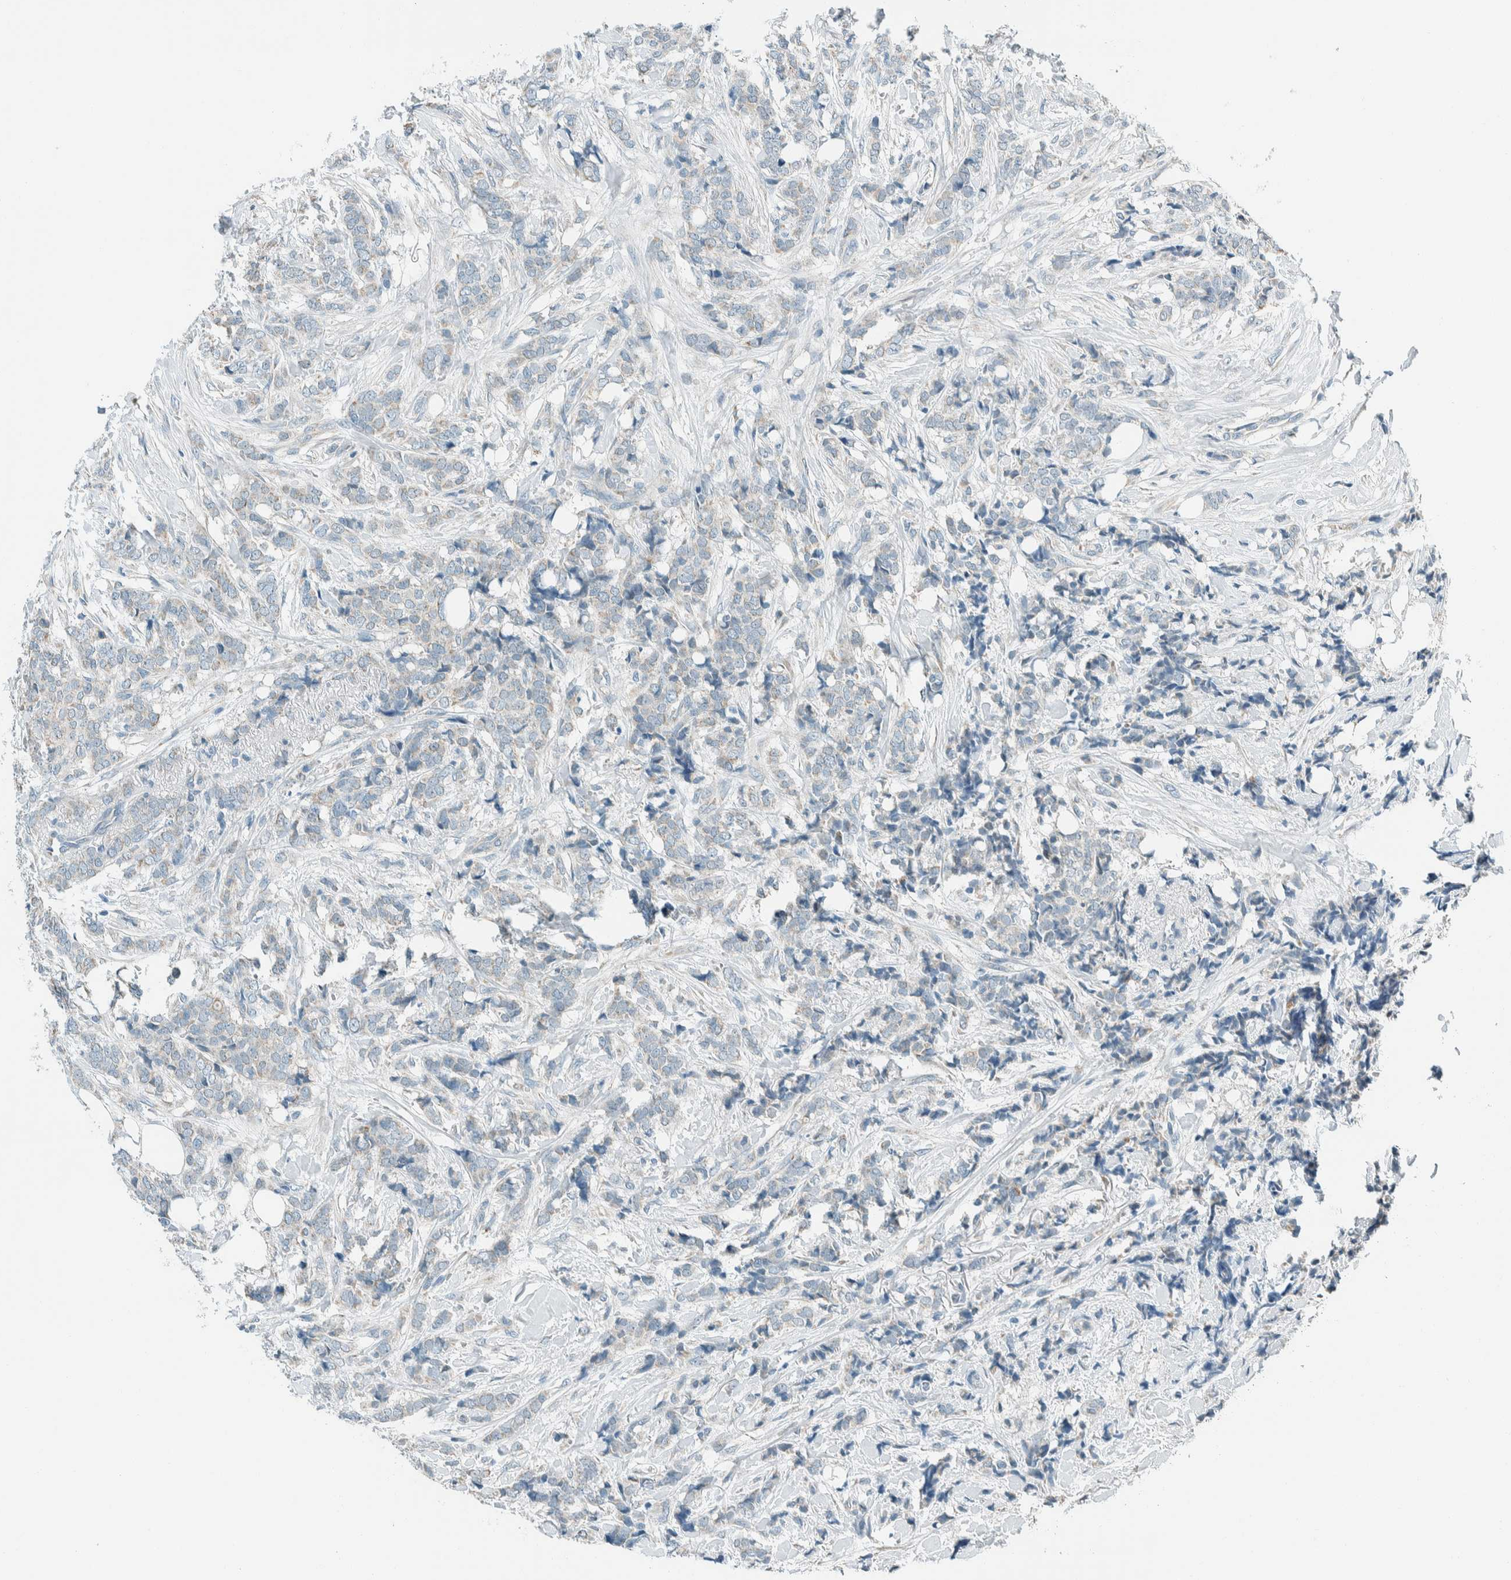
{"staining": {"intensity": "negative", "quantity": "none", "location": "none"}, "tissue": "breast cancer", "cell_type": "Tumor cells", "image_type": "cancer", "snomed": [{"axis": "morphology", "description": "Lobular carcinoma"}, {"axis": "topography", "description": "Skin"}, {"axis": "topography", "description": "Breast"}], "caption": "There is no significant staining in tumor cells of breast cancer.", "gene": "ALDH7A1", "patient": {"sex": "female", "age": 46}}